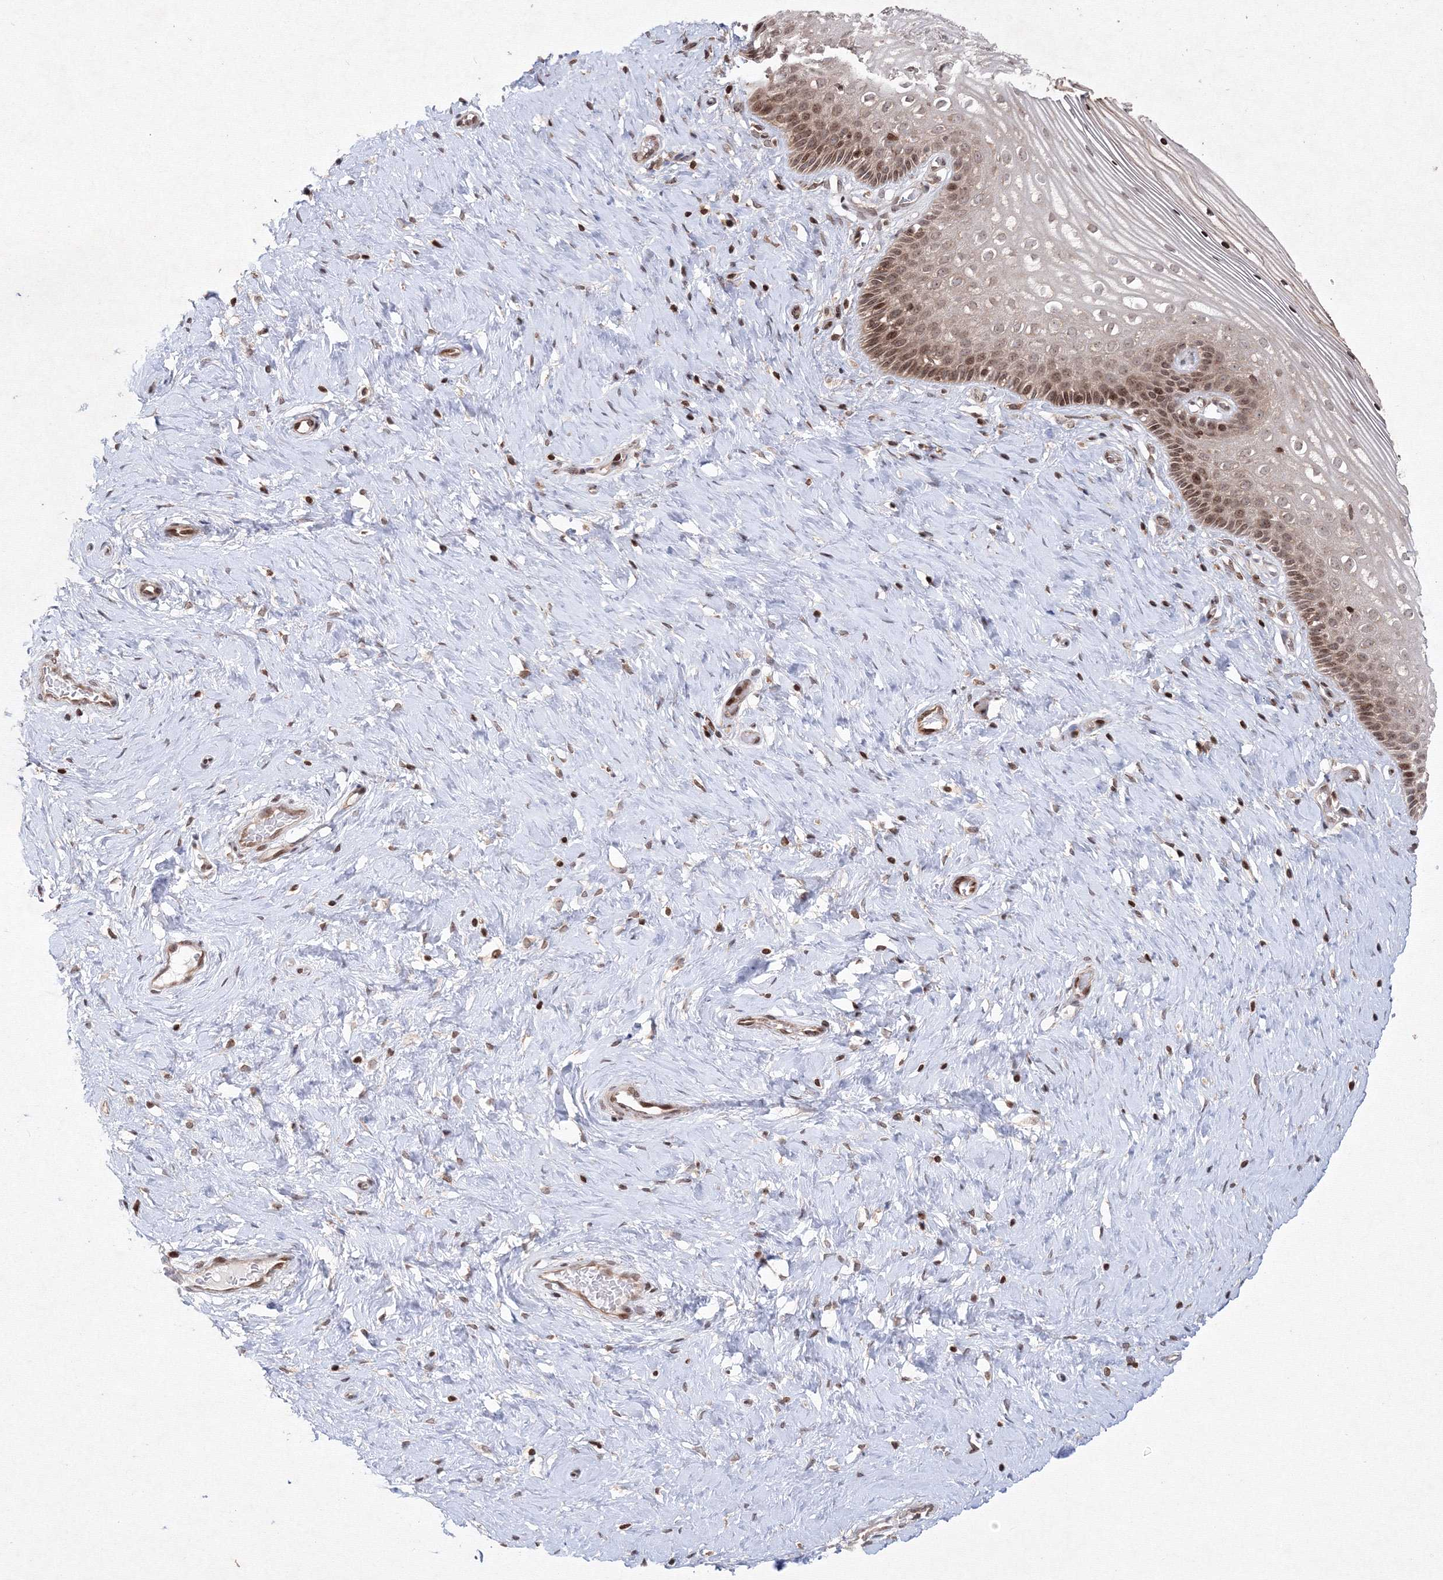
{"staining": {"intensity": "moderate", "quantity": ">75%", "location": "cytoplasmic/membranous,nuclear"}, "tissue": "cervix", "cell_type": "Glandular cells", "image_type": "normal", "snomed": [{"axis": "morphology", "description": "Normal tissue, NOS"}, {"axis": "topography", "description": "Cervix"}], "caption": "About >75% of glandular cells in normal human cervix demonstrate moderate cytoplasmic/membranous,nuclear protein expression as visualized by brown immunohistochemical staining.", "gene": "MKRN2", "patient": {"sex": "female", "age": 33}}